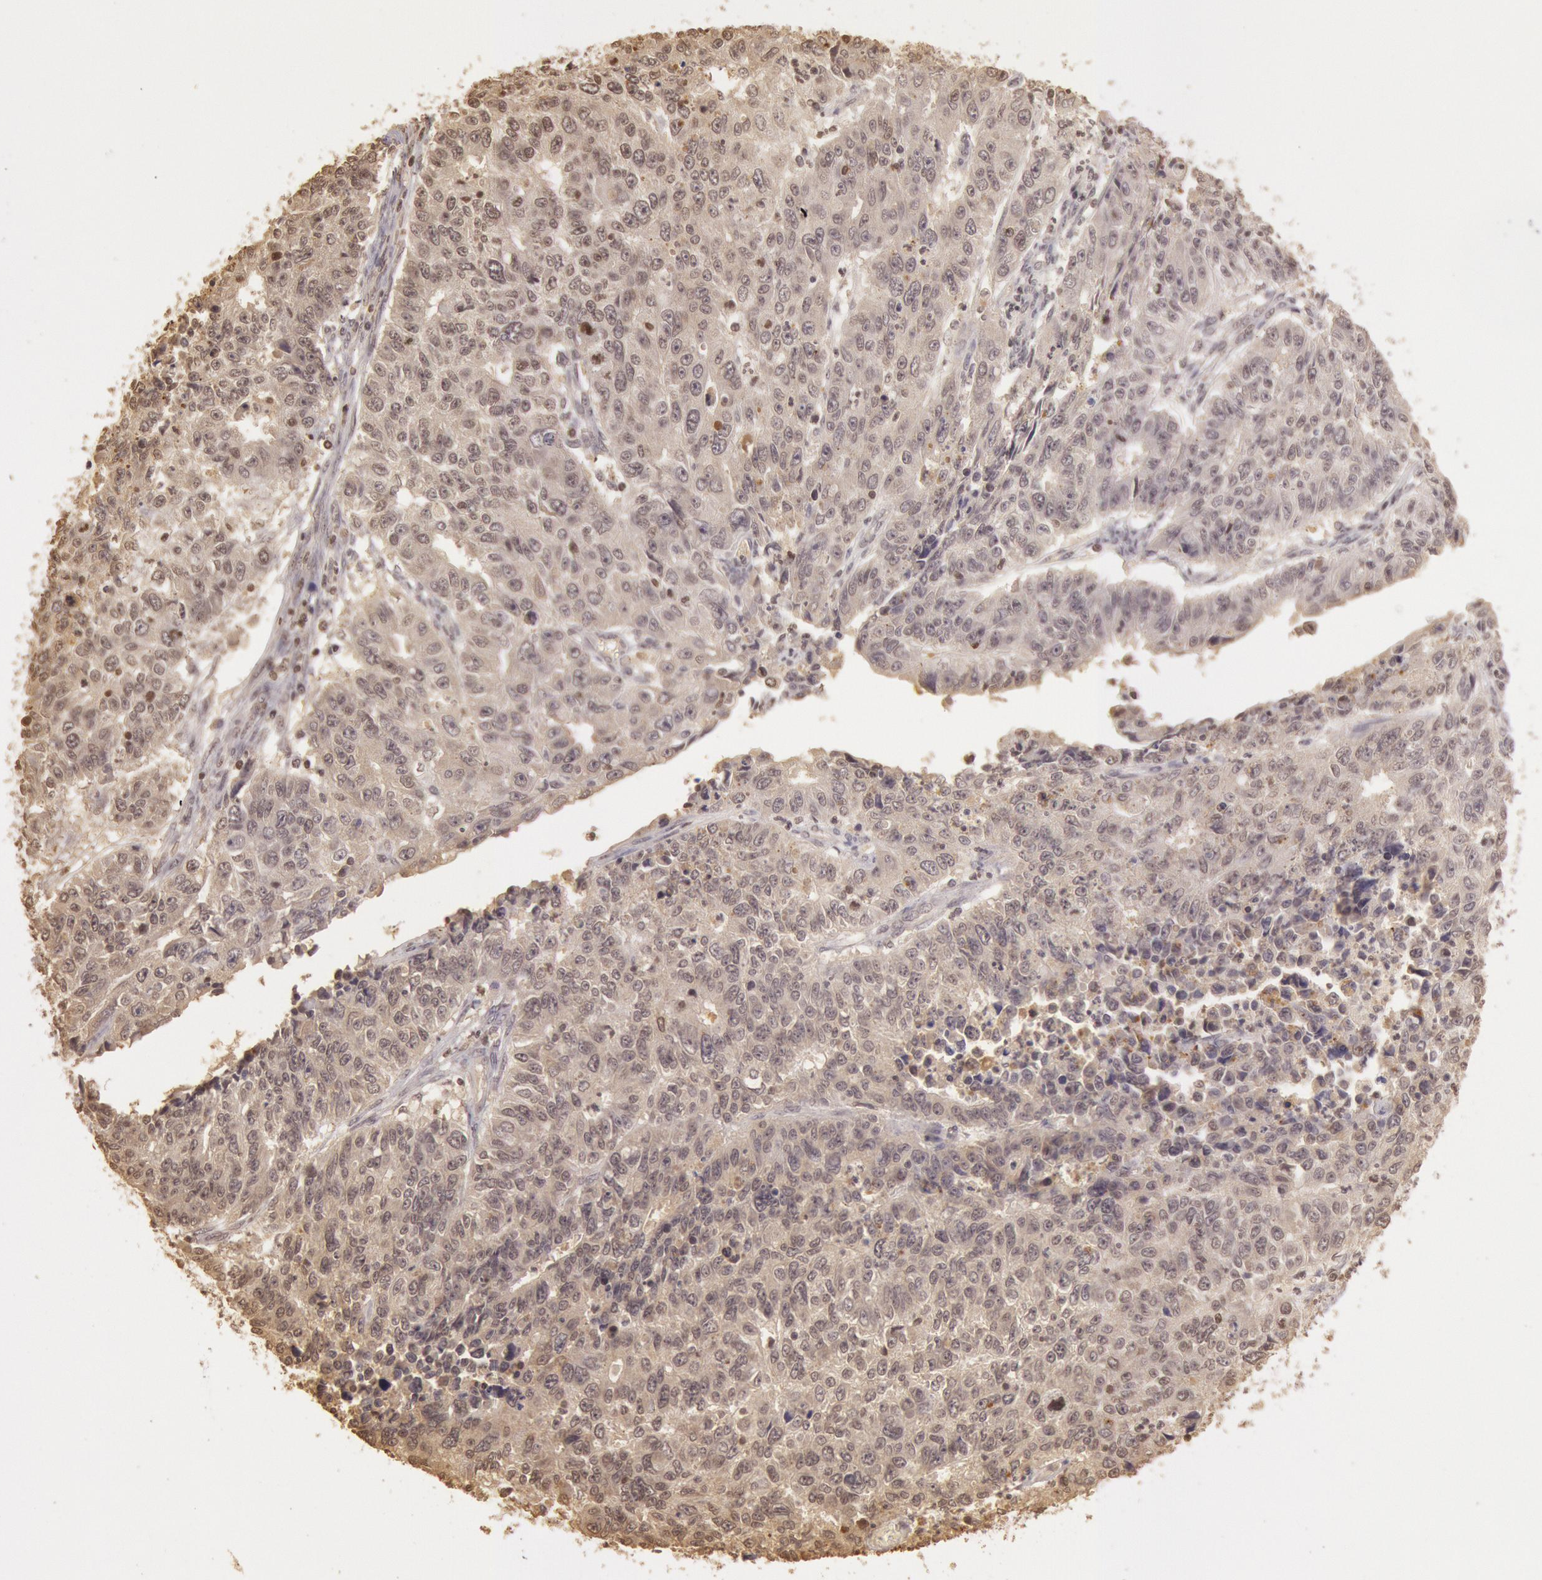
{"staining": {"intensity": "weak", "quantity": ">75%", "location": "cytoplasmic/membranous"}, "tissue": "endometrial cancer", "cell_type": "Tumor cells", "image_type": "cancer", "snomed": [{"axis": "morphology", "description": "Adenocarcinoma, NOS"}, {"axis": "topography", "description": "Endometrium"}], "caption": "This histopathology image demonstrates IHC staining of endometrial cancer, with low weak cytoplasmic/membranous positivity in about >75% of tumor cells.", "gene": "SOD1", "patient": {"sex": "female", "age": 42}}